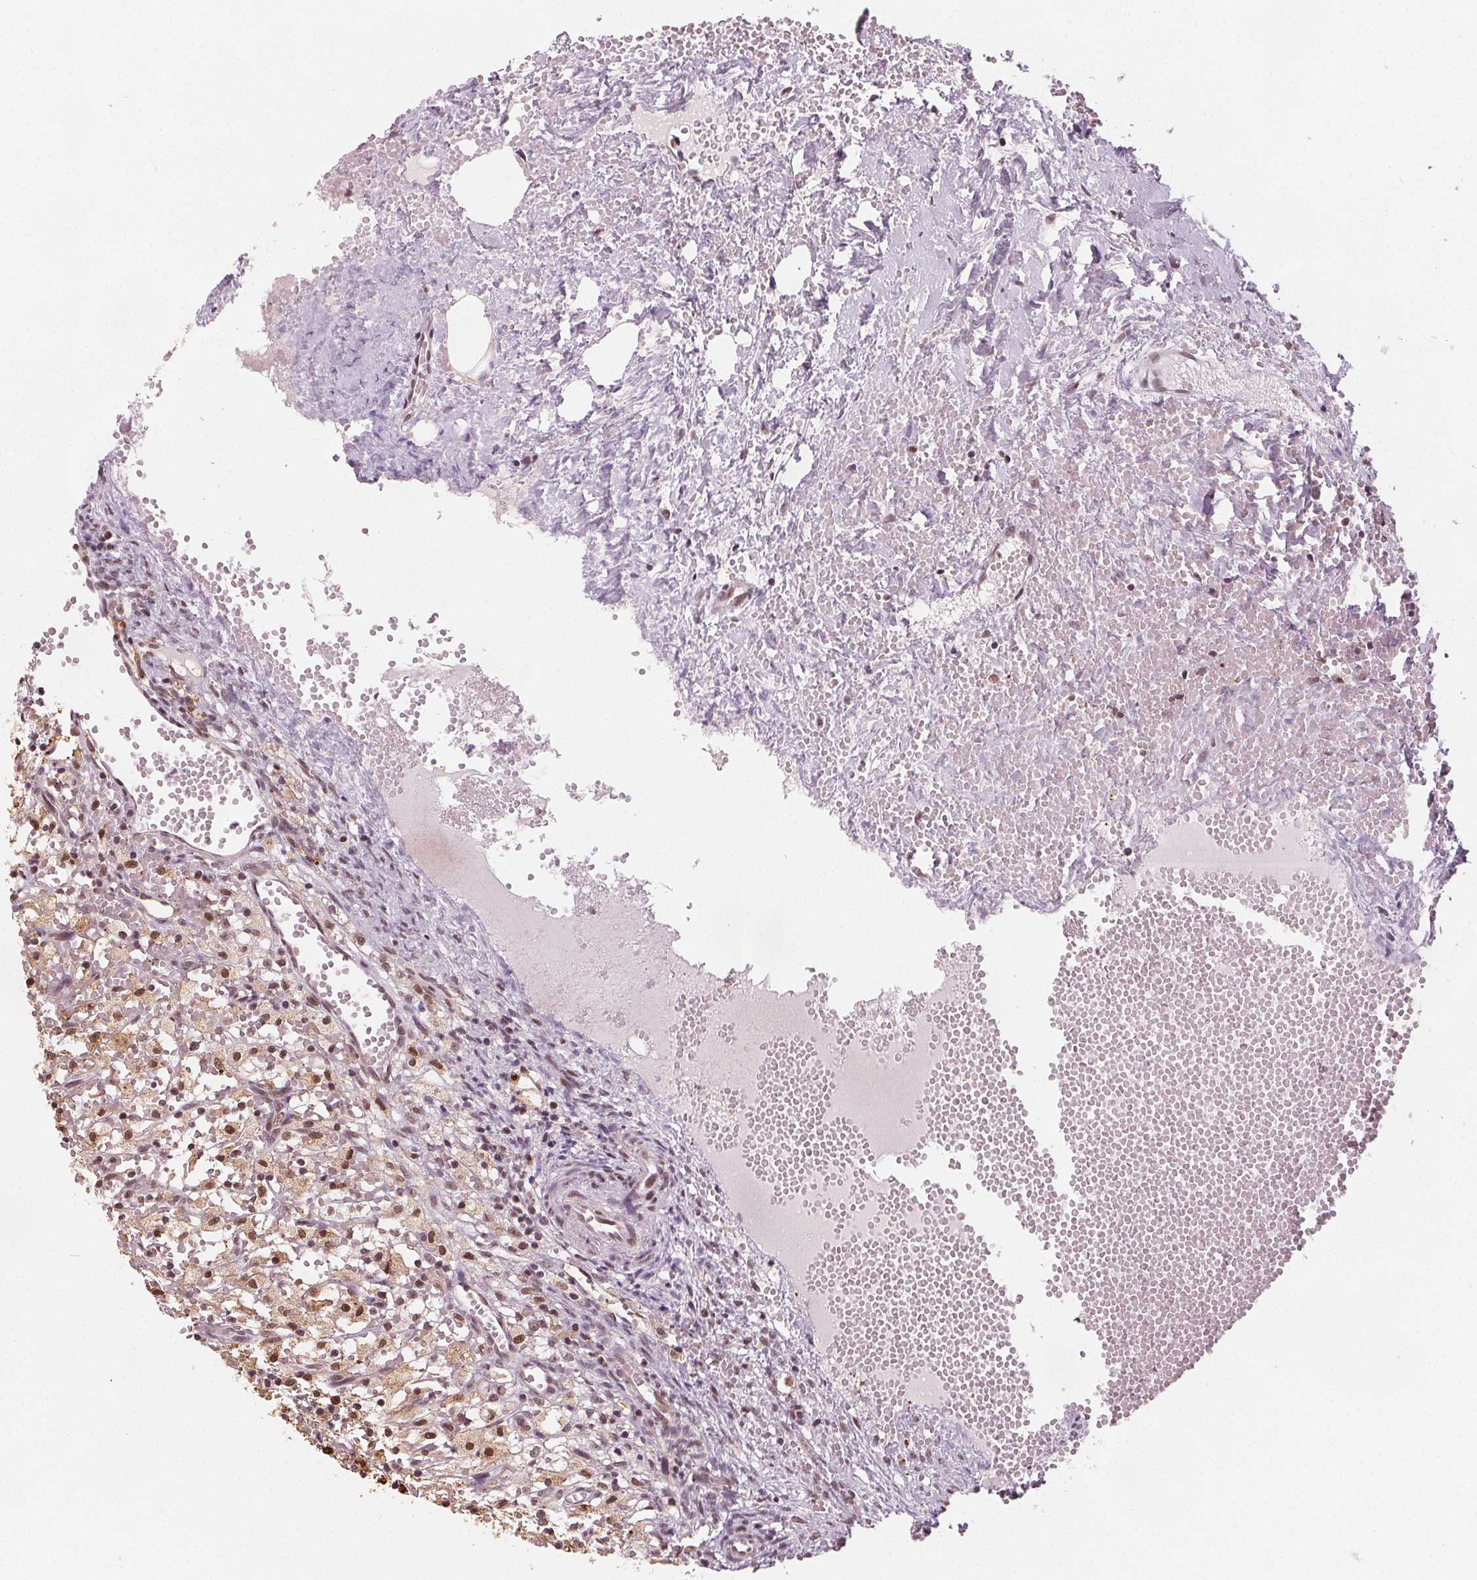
{"staining": {"intensity": "weak", "quantity": "<25%", "location": "cytoplasmic/membranous"}, "tissue": "ovary", "cell_type": "Follicle cells", "image_type": "normal", "snomed": [{"axis": "morphology", "description": "Normal tissue, NOS"}, {"axis": "topography", "description": "Ovary"}], "caption": "Immunohistochemistry of unremarkable ovary exhibits no positivity in follicle cells. (DAB (3,3'-diaminobenzidine) immunohistochemistry visualized using brightfield microscopy, high magnification).", "gene": "DPM2", "patient": {"sex": "female", "age": 46}}